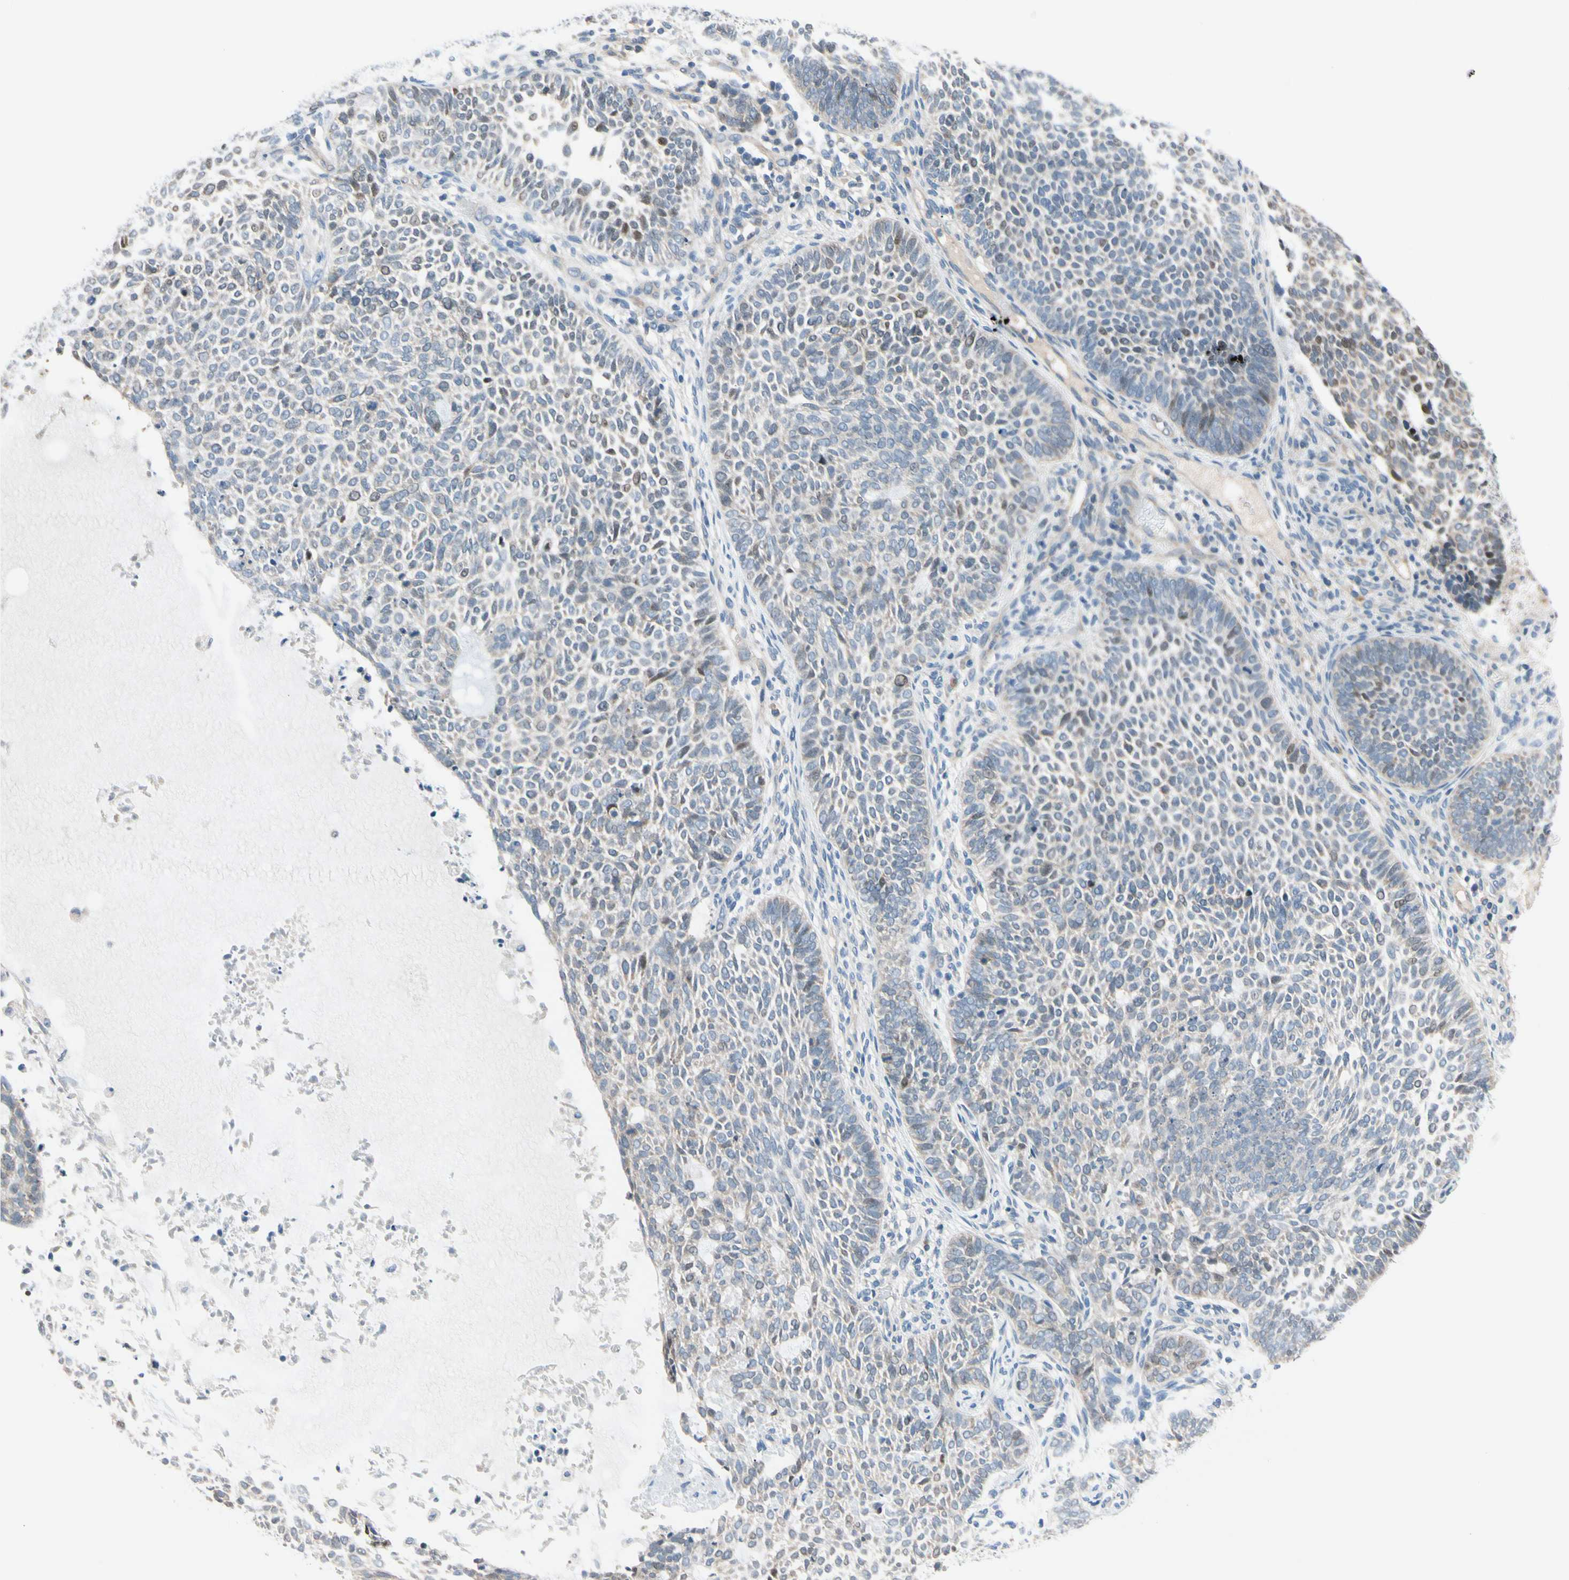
{"staining": {"intensity": "weak", "quantity": ">75%", "location": "cytoplasmic/membranous,nuclear"}, "tissue": "skin cancer", "cell_type": "Tumor cells", "image_type": "cancer", "snomed": [{"axis": "morphology", "description": "Basal cell carcinoma"}, {"axis": "topography", "description": "Skin"}], "caption": "High-power microscopy captured an immunohistochemistry micrograph of skin cancer, revealing weak cytoplasmic/membranous and nuclear staining in approximately >75% of tumor cells.", "gene": "CFAP36", "patient": {"sex": "male", "age": 87}}